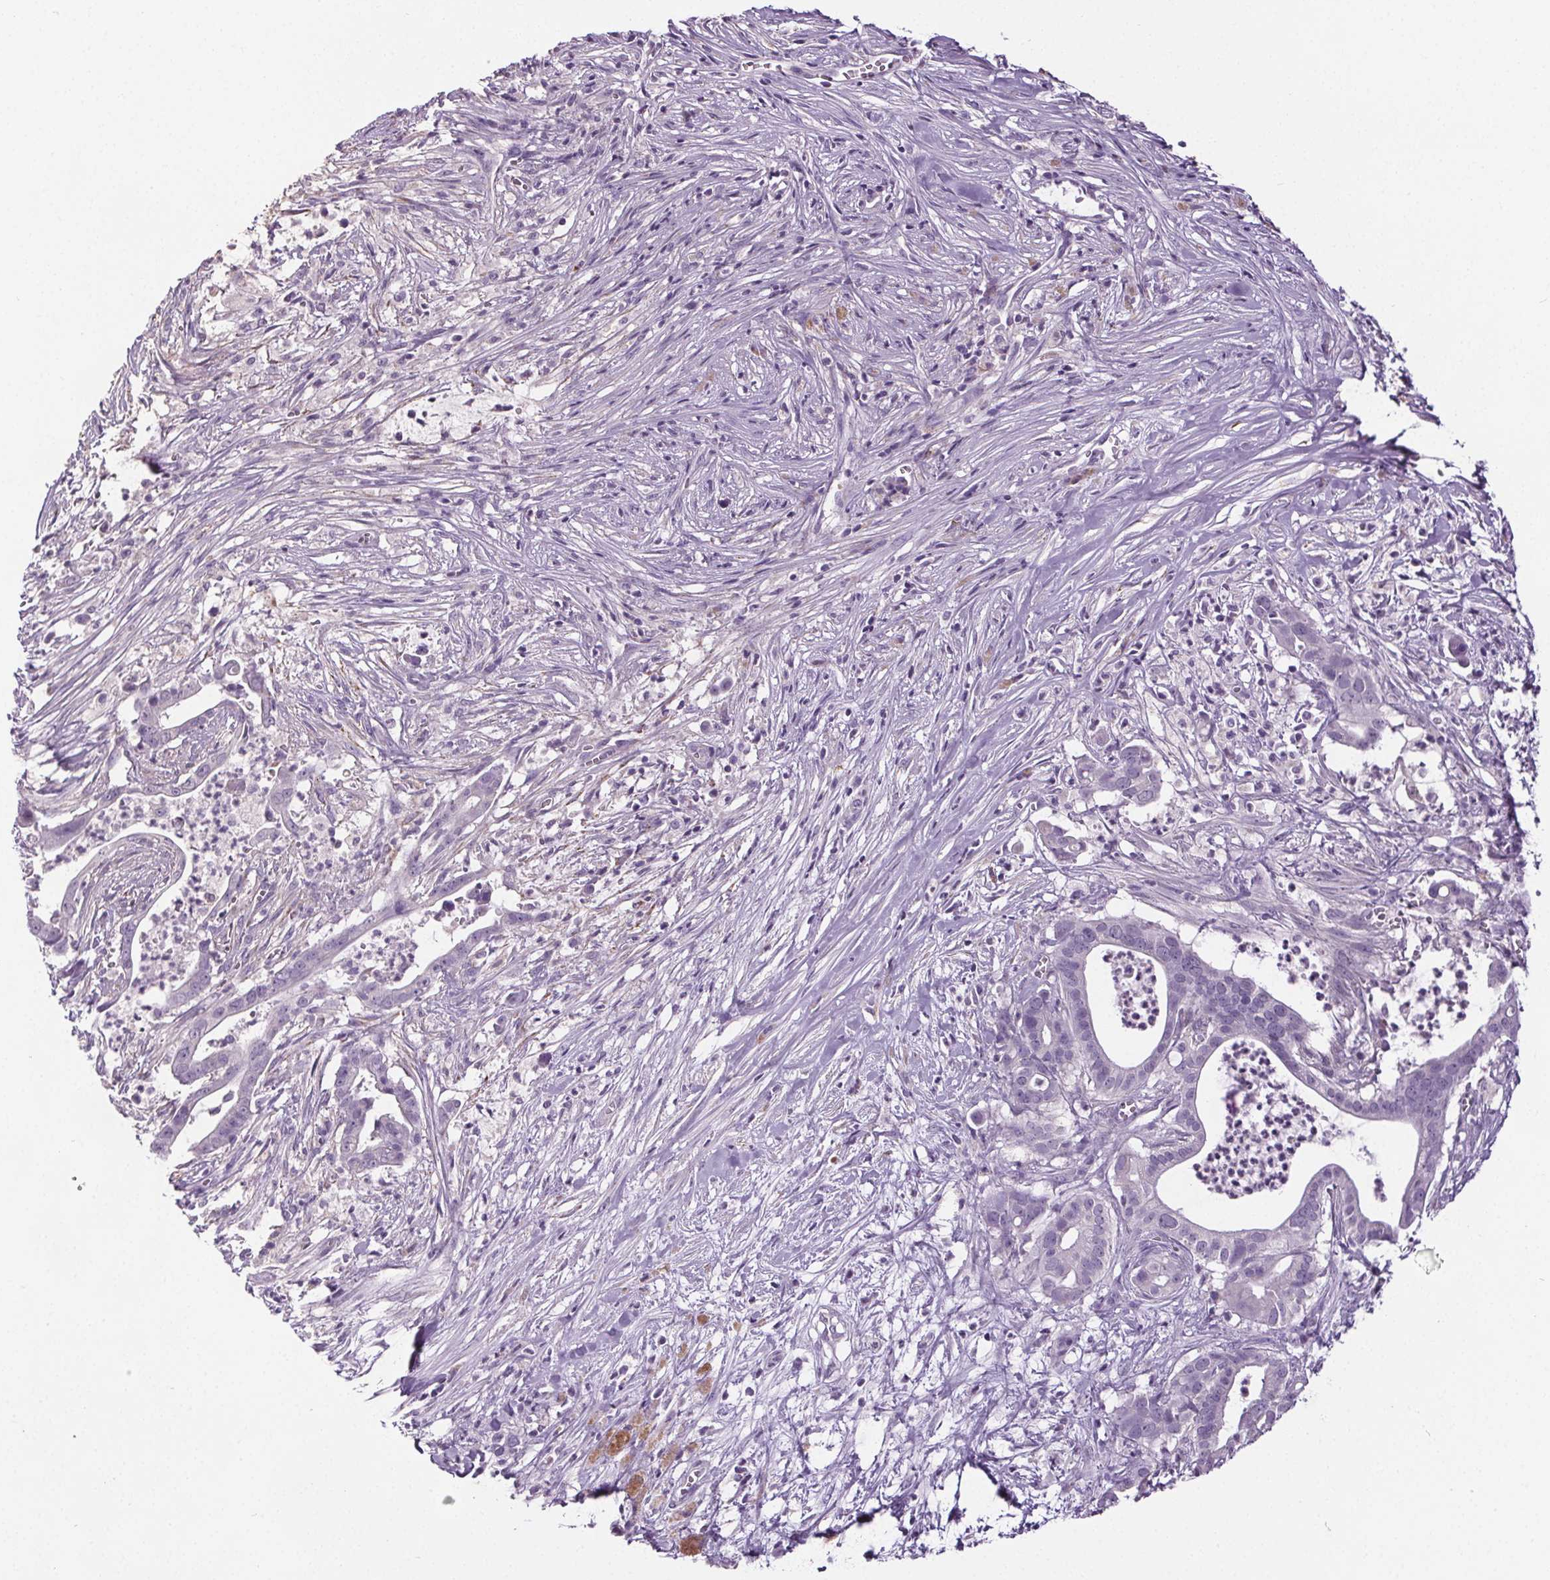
{"staining": {"intensity": "negative", "quantity": "none", "location": "none"}, "tissue": "pancreatic cancer", "cell_type": "Tumor cells", "image_type": "cancer", "snomed": [{"axis": "morphology", "description": "Adenocarcinoma, NOS"}, {"axis": "topography", "description": "Pancreas"}], "caption": "DAB (3,3'-diaminobenzidine) immunohistochemical staining of pancreatic cancer (adenocarcinoma) reveals no significant expression in tumor cells.", "gene": "GPIHBP1", "patient": {"sex": "male", "age": 61}}